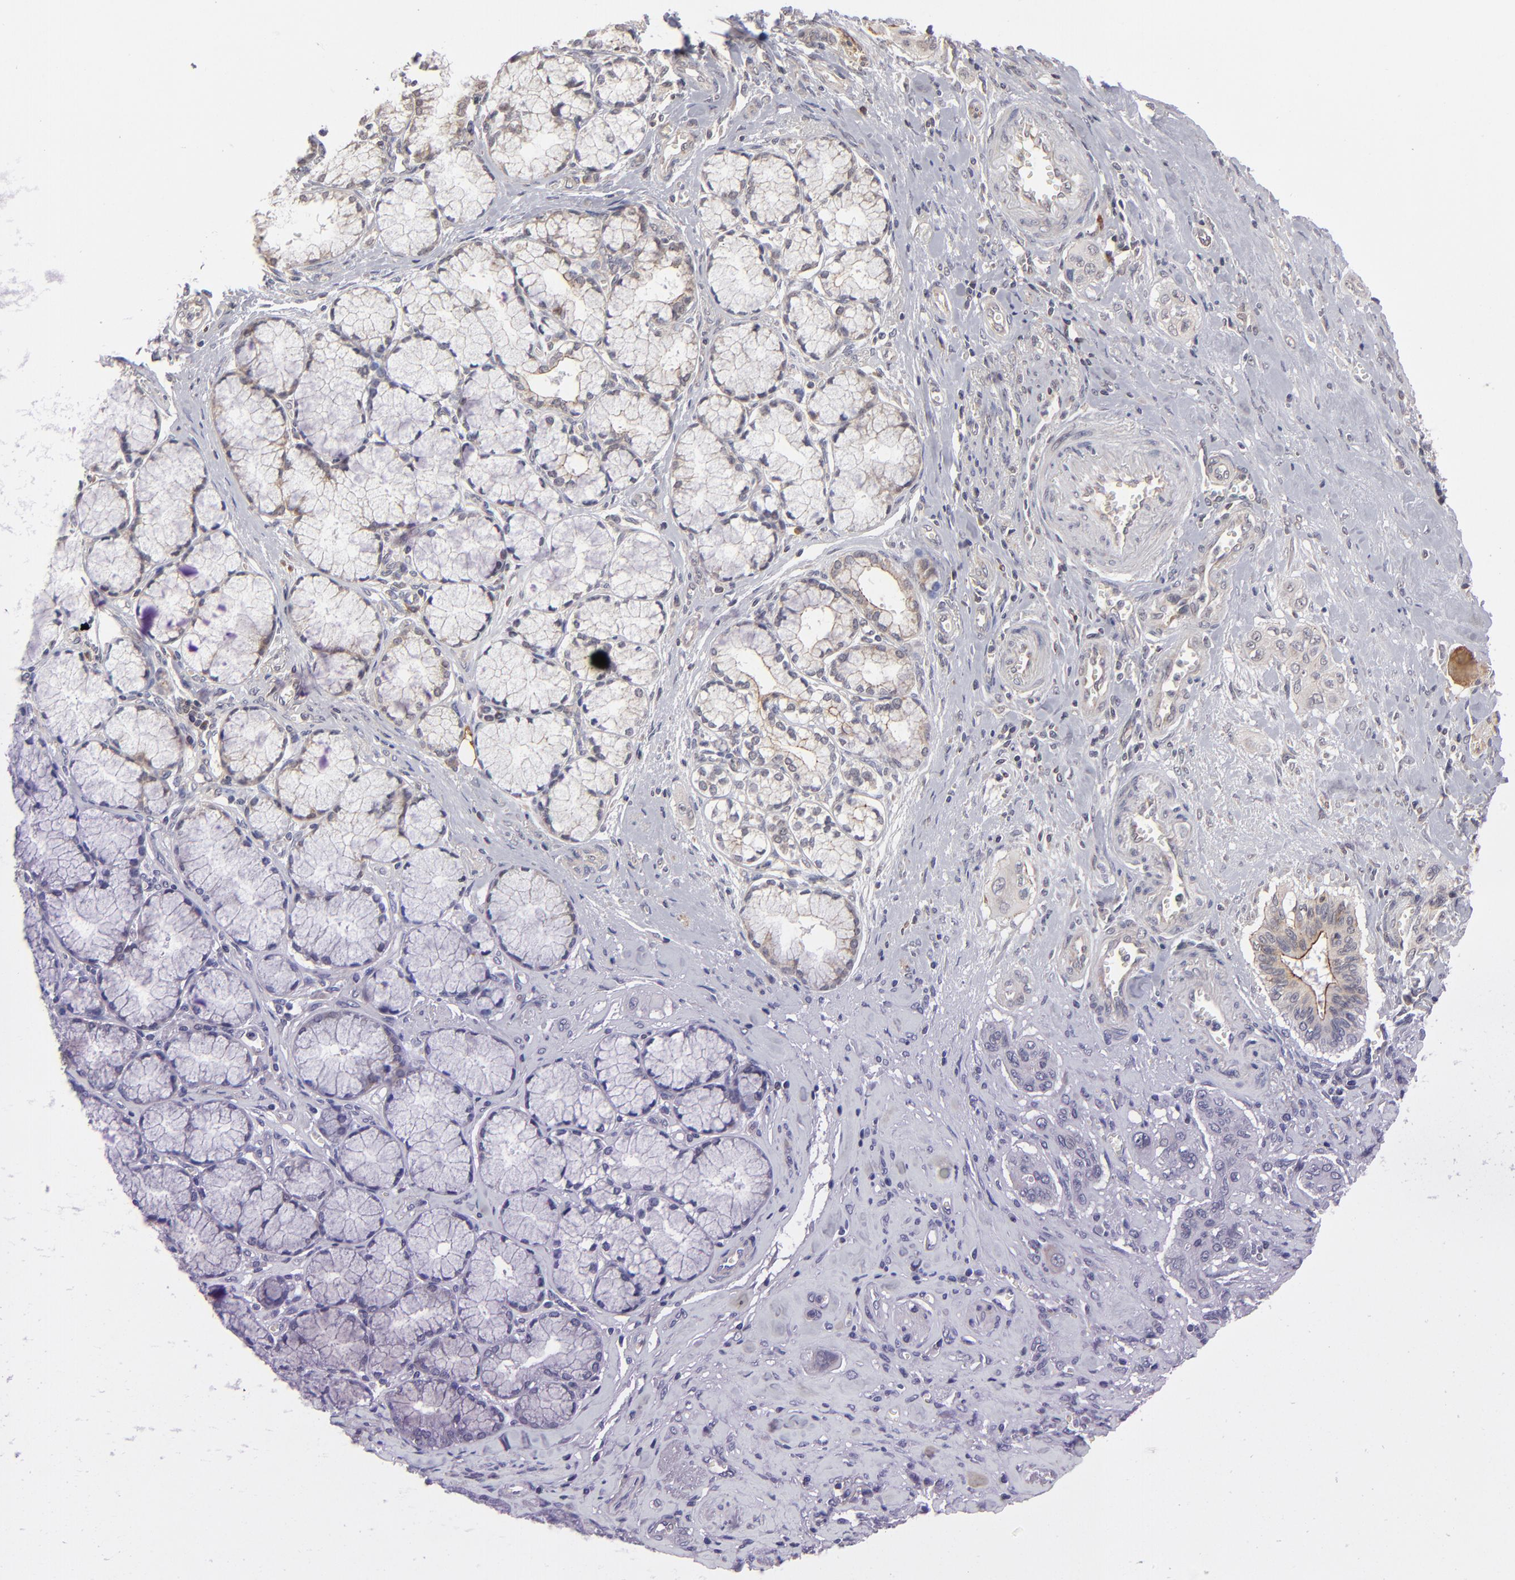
{"staining": {"intensity": "weak", "quantity": "<25%", "location": "cytoplasmic/membranous"}, "tissue": "pancreatic cancer", "cell_type": "Tumor cells", "image_type": "cancer", "snomed": [{"axis": "morphology", "description": "Adenocarcinoma, NOS"}, {"axis": "topography", "description": "Pancreas"}], "caption": "This is an immunohistochemistry (IHC) micrograph of human pancreatic adenocarcinoma. There is no staining in tumor cells.", "gene": "GLCCI1", "patient": {"sex": "male", "age": 77}}